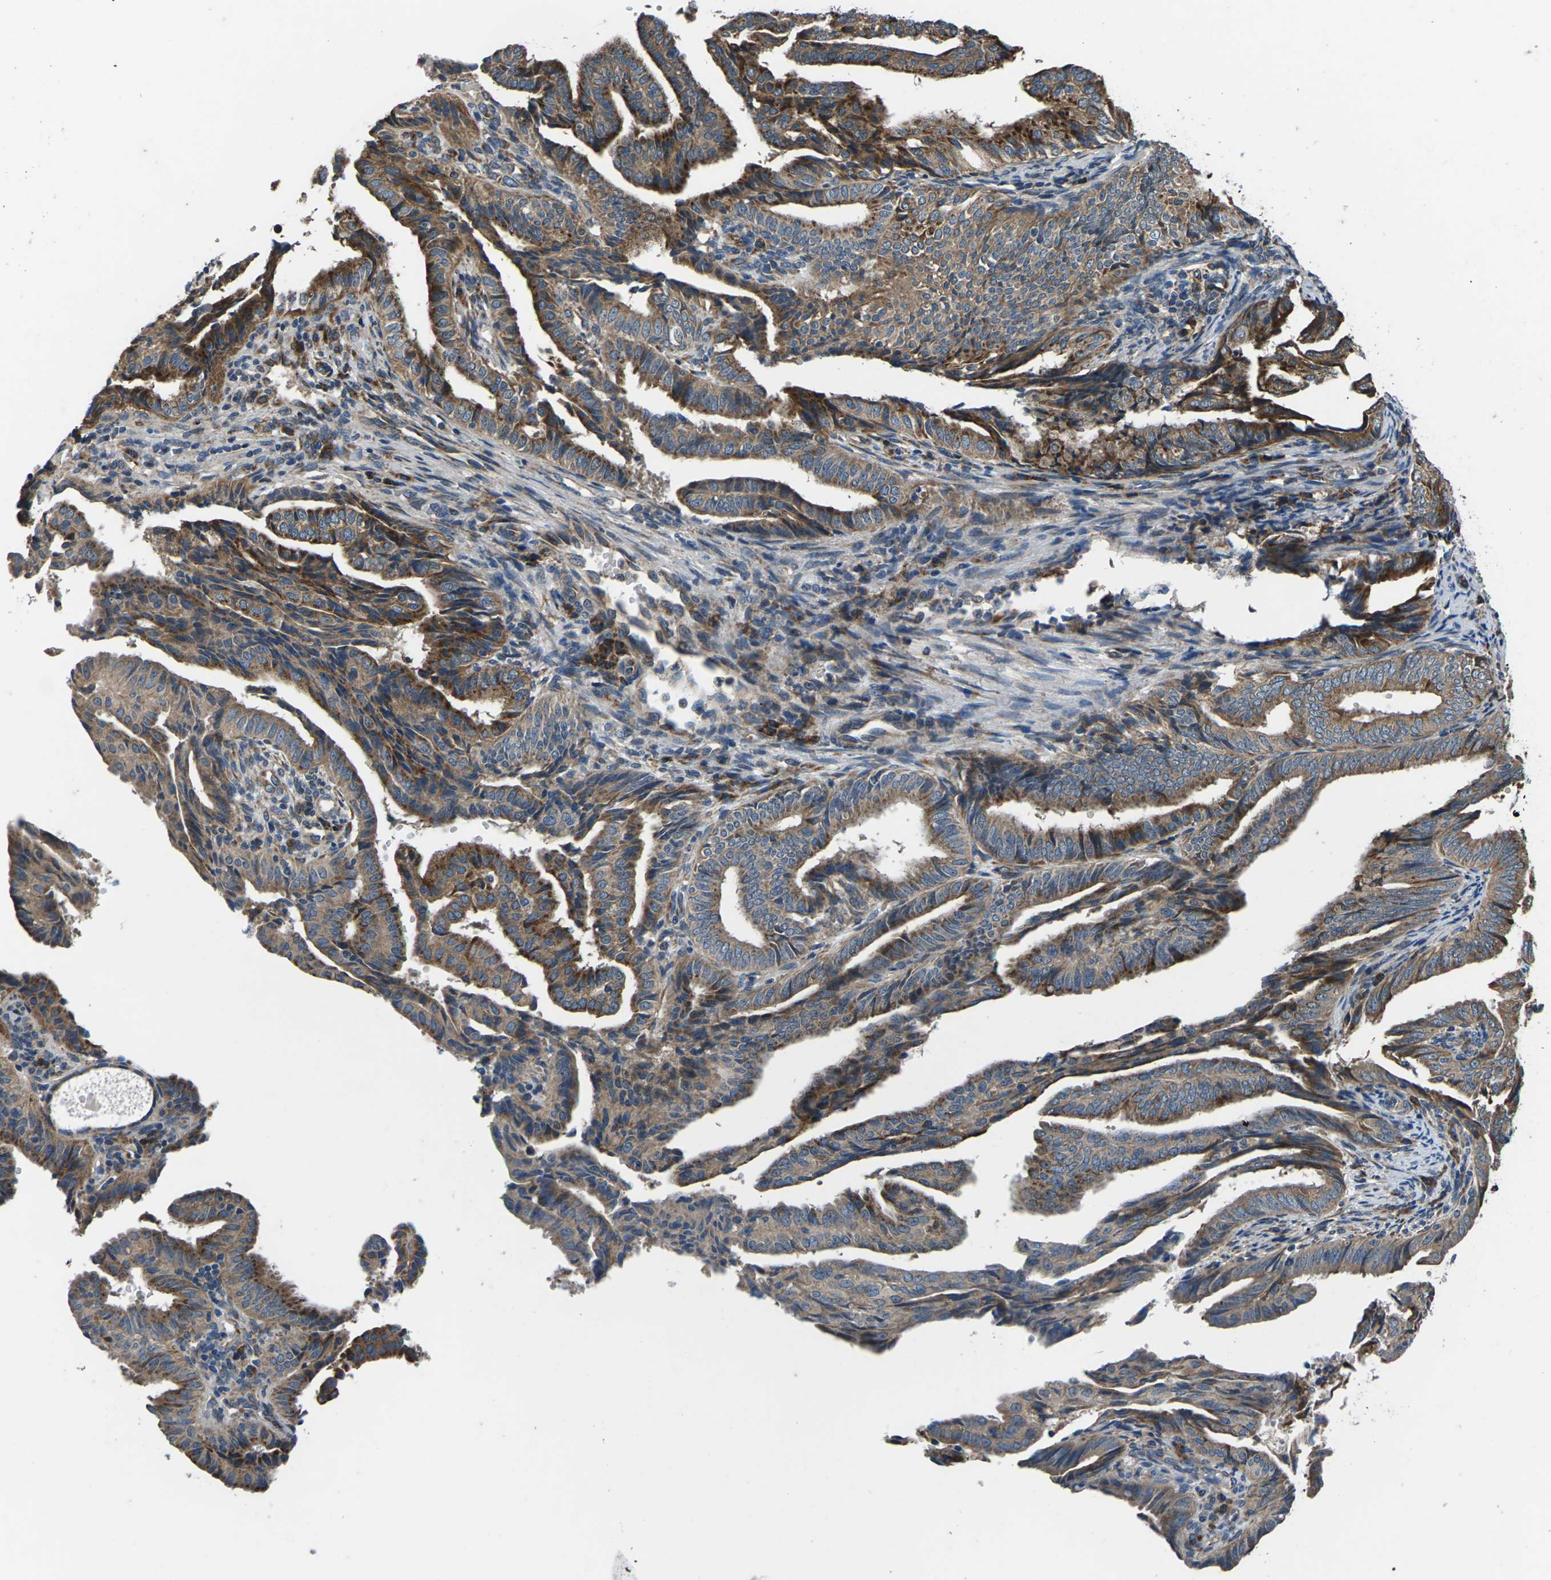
{"staining": {"intensity": "moderate", "quantity": ">75%", "location": "cytoplasmic/membranous"}, "tissue": "endometrial cancer", "cell_type": "Tumor cells", "image_type": "cancer", "snomed": [{"axis": "morphology", "description": "Adenocarcinoma, NOS"}, {"axis": "topography", "description": "Endometrium"}], "caption": "This image demonstrates immunohistochemistry (IHC) staining of adenocarcinoma (endometrial), with medium moderate cytoplasmic/membranous expression in approximately >75% of tumor cells.", "gene": "GABRP", "patient": {"sex": "female", "age": 58}}